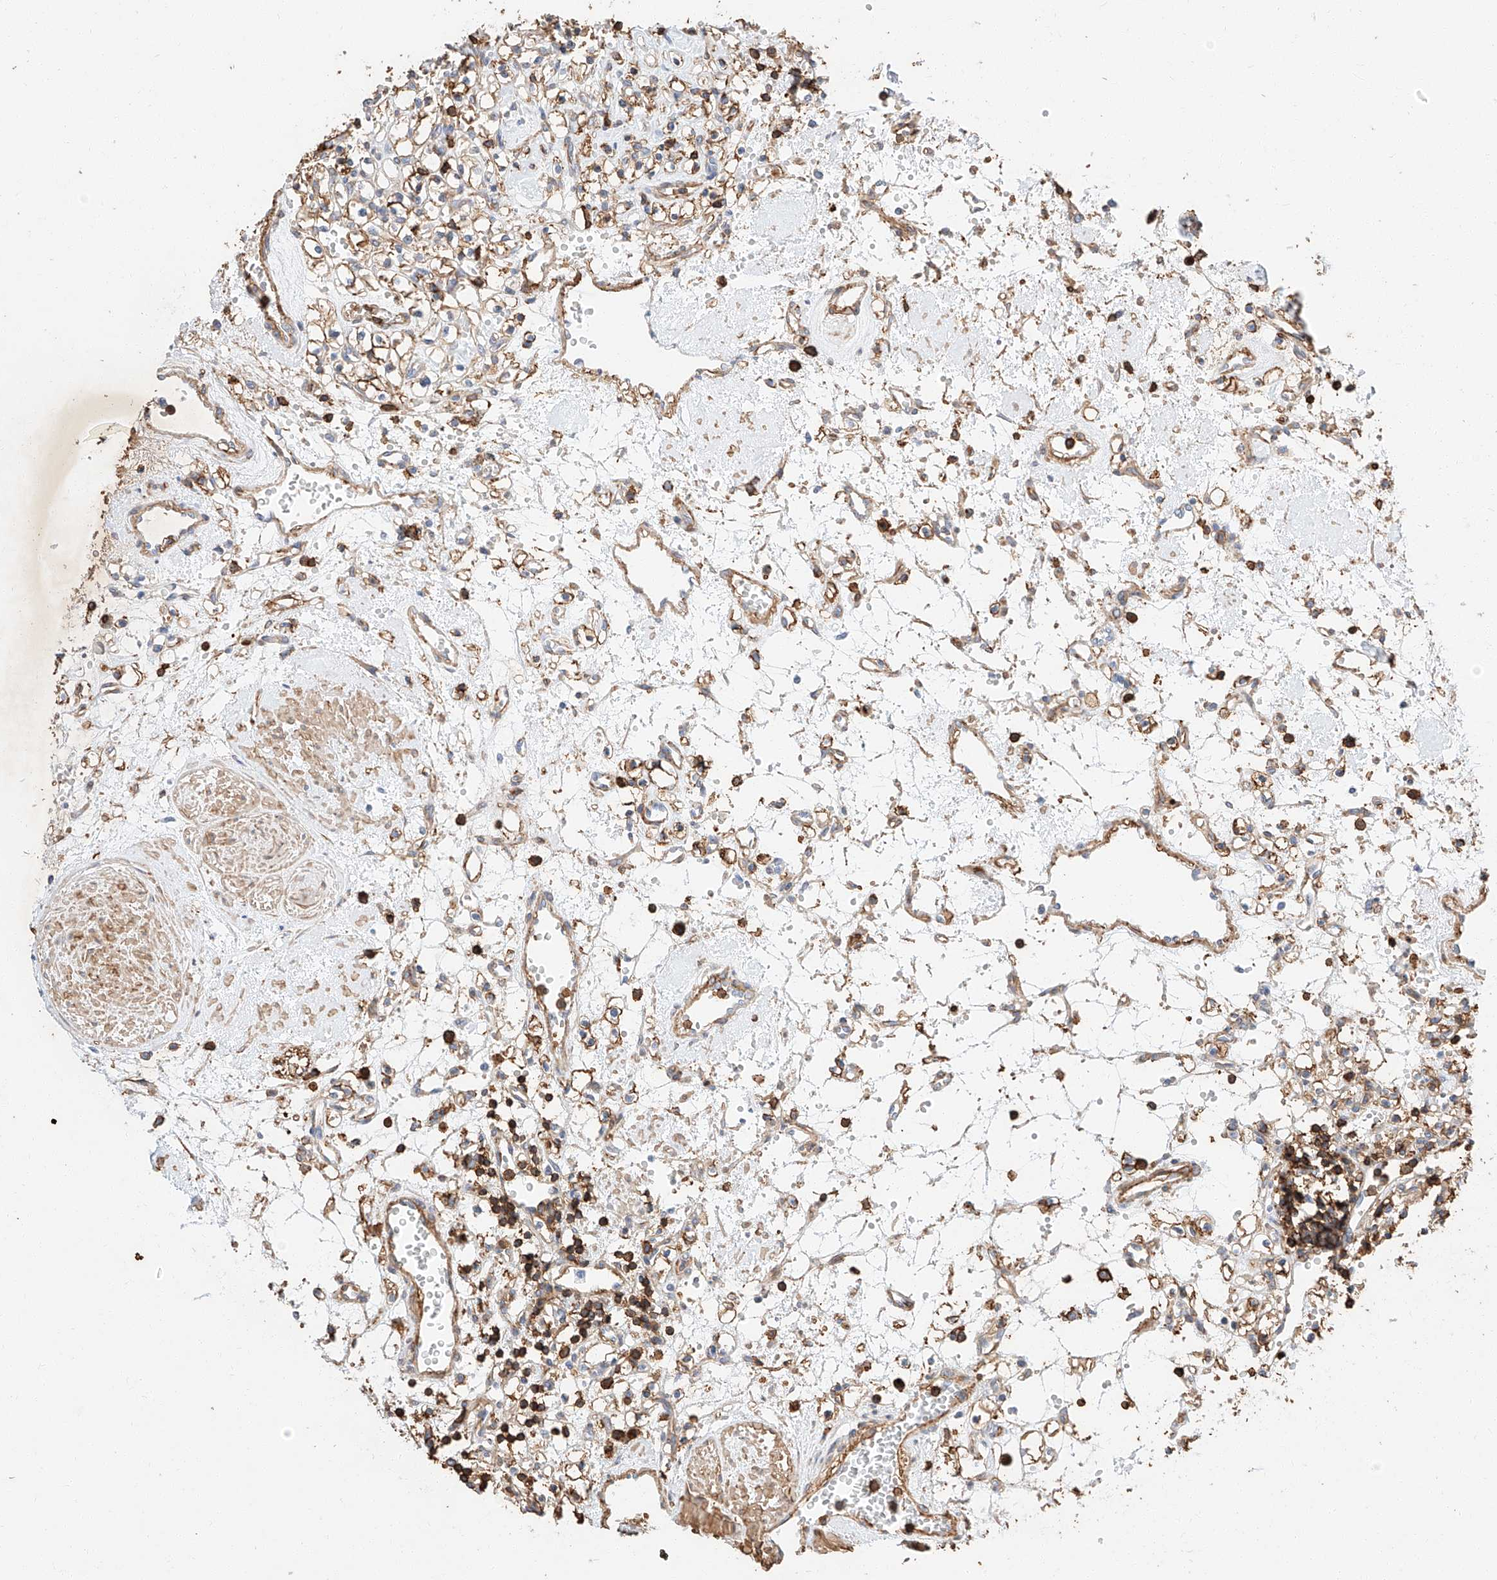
{"staining": {"intensity": "moderate", "quantity": "<25%", "location": "cytoplasmic/membranous"}, "tissue": "renal cancer", "cell_type": "Tumor cells", "image_type": "cancer", "snomed": [{"axis": "morphology", "description": "Adenocarcinoma, NOS"}, {"axis": "topography", "description": "Kidney"}], "caption": "High-power microscopy captured an immunohistochemistry histopathology image of renal cancer, revealing moderate cytoplasmic/membranous expression in approximately <25% of tumor cells.", "gene": "WFS1", "patient": {"sex": "female", "age": 59}}